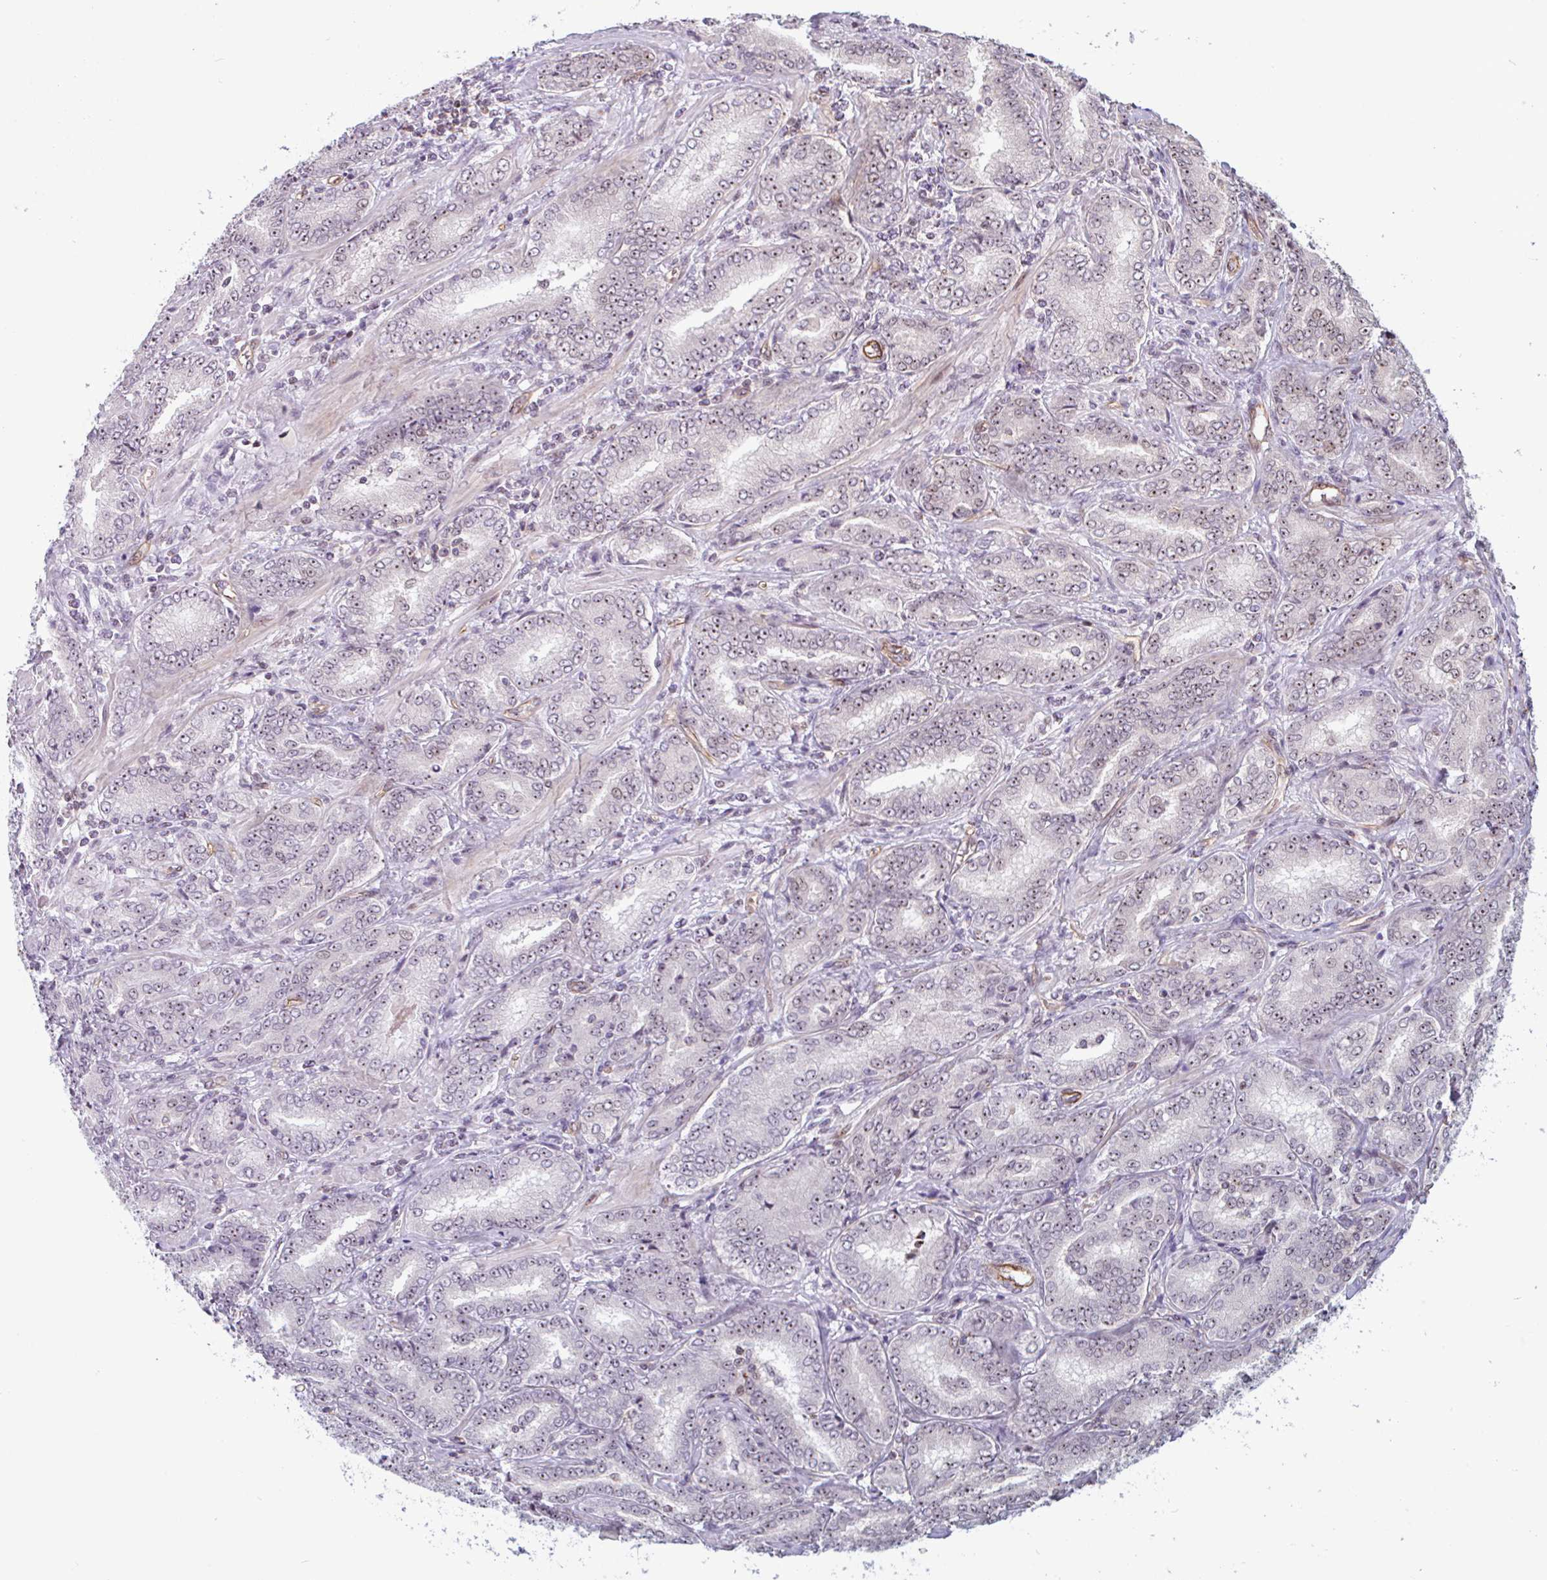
{"staining": {"intensity": "moderate", "quantity": ">75%", "location": "nuclear"}, "tissue": "prostate cancer", "cell_type": "Tumor cells", "image_type": "cancer", "snomed": [{"axis": "morphology", "description": "Adenocarcinoma, High grade"}, {"axis": "topography", "description": "Prostate"}], "caption": "Immunohistochemistry image of prostate high-grade adenocarcinoma stained for a protein (brown), which exhibits medium levels of moderate nuclear expression in approximately >75% of tumor cells.", "gene": "ZNF689", "patient": {"sex": "male", "age": 72}}